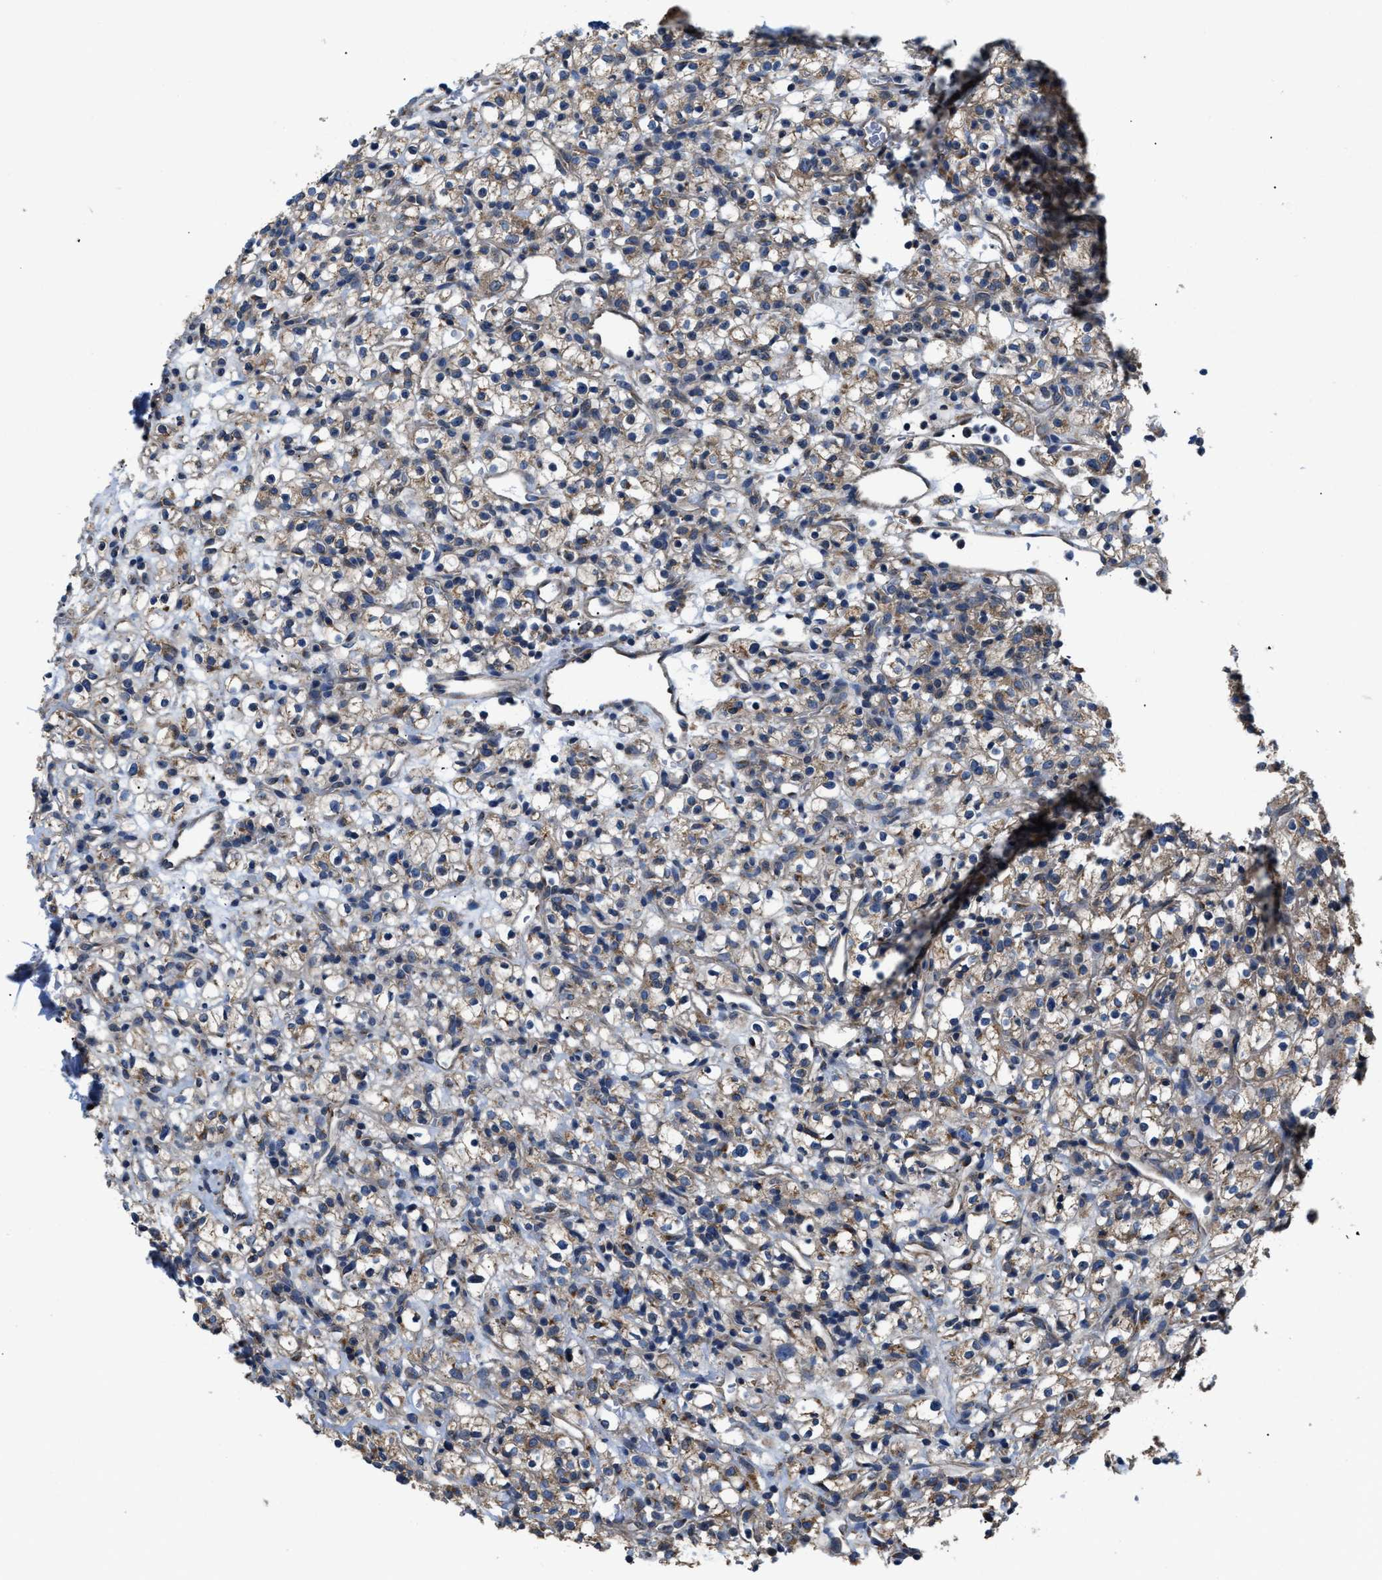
{"staining": {"intensity": "moderate", "quantity": ">75%", "location": "cytoplasmic/membranous"}, "tissue": "renal cancer", "cell_type": "Tumor cells", "image_type": "cancer", "snomed": [{"axis": "morphology", "description": "Normal tissue, NOS"}, {"axis": "morphology", "description": "Adenocarcinoma, NOS"}, {"axis": "topography", "description": "Kidney"}], "caption": "This is an image of immunohistochemistry staining of adenocarcinoma (renal), which shows moderate positivity in the cytoplasmic/membranous of tumor cells.", "gene": "CEP128", "patient": {"sex": "female", "age": 72}}